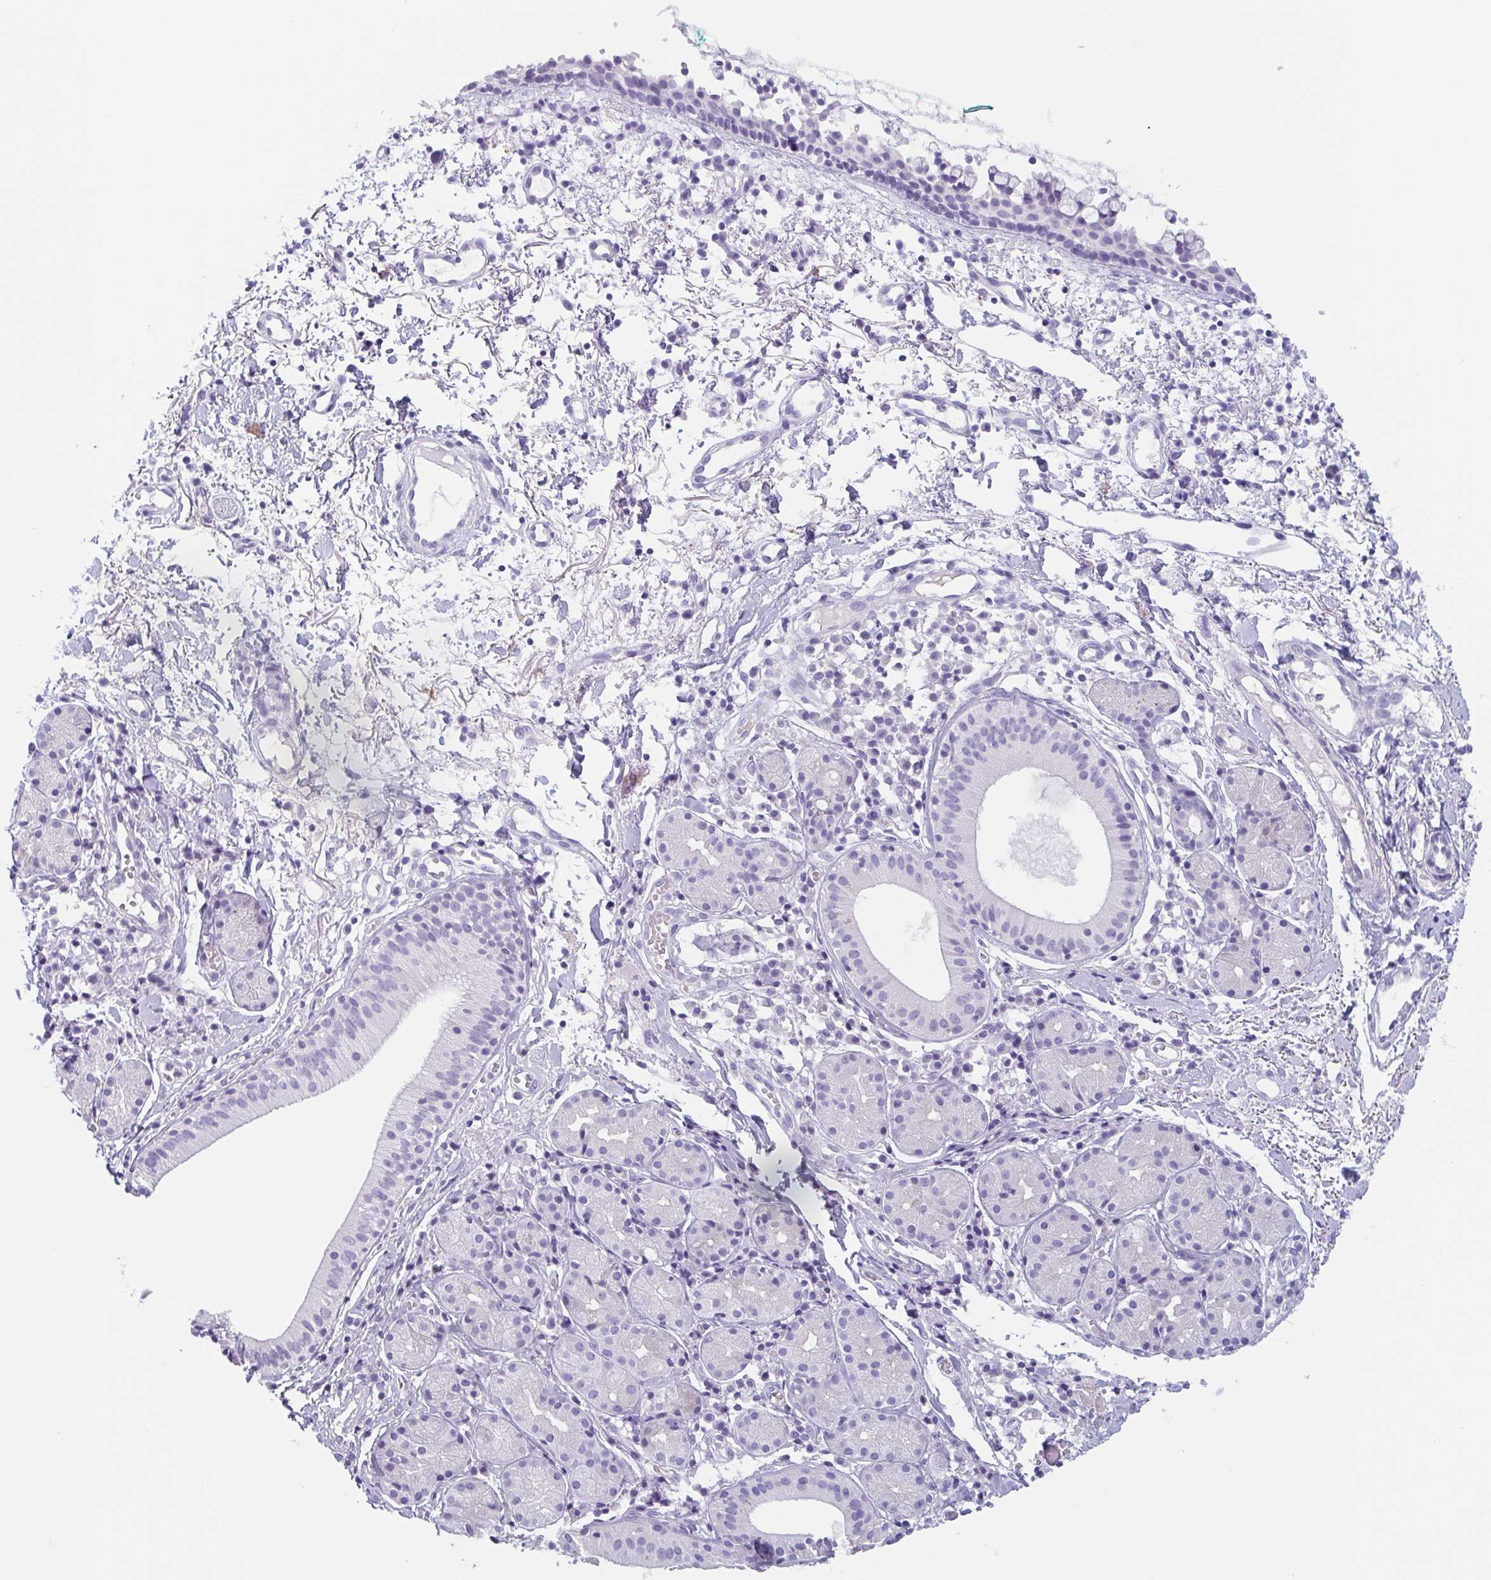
{"staining": {"intensity": "negative", "quantity": "none", "location": "none"}, "tissue": "nasopharynx", "cell_type": "Respiratory epithelial cells", "image_type": "normal", "snomed": [{"axis": "morphology", "description": "Normal tissue, NOS"}, {"axis": "morphology", "description": "Basal cell carcinoma"}, {"axis": "topography", "description": "Cartilage tissue"}, {"axis": "topography", "description": "Nasopharynx"}, {"axis": "topography", "description": "Oral tissue"}], "caption": "The micrograph shows no significant staining in respiratory epithelial cells of nasopharynx.", "gene": "TAGLN3", "patient": {"sex": "female", "age": 77}}